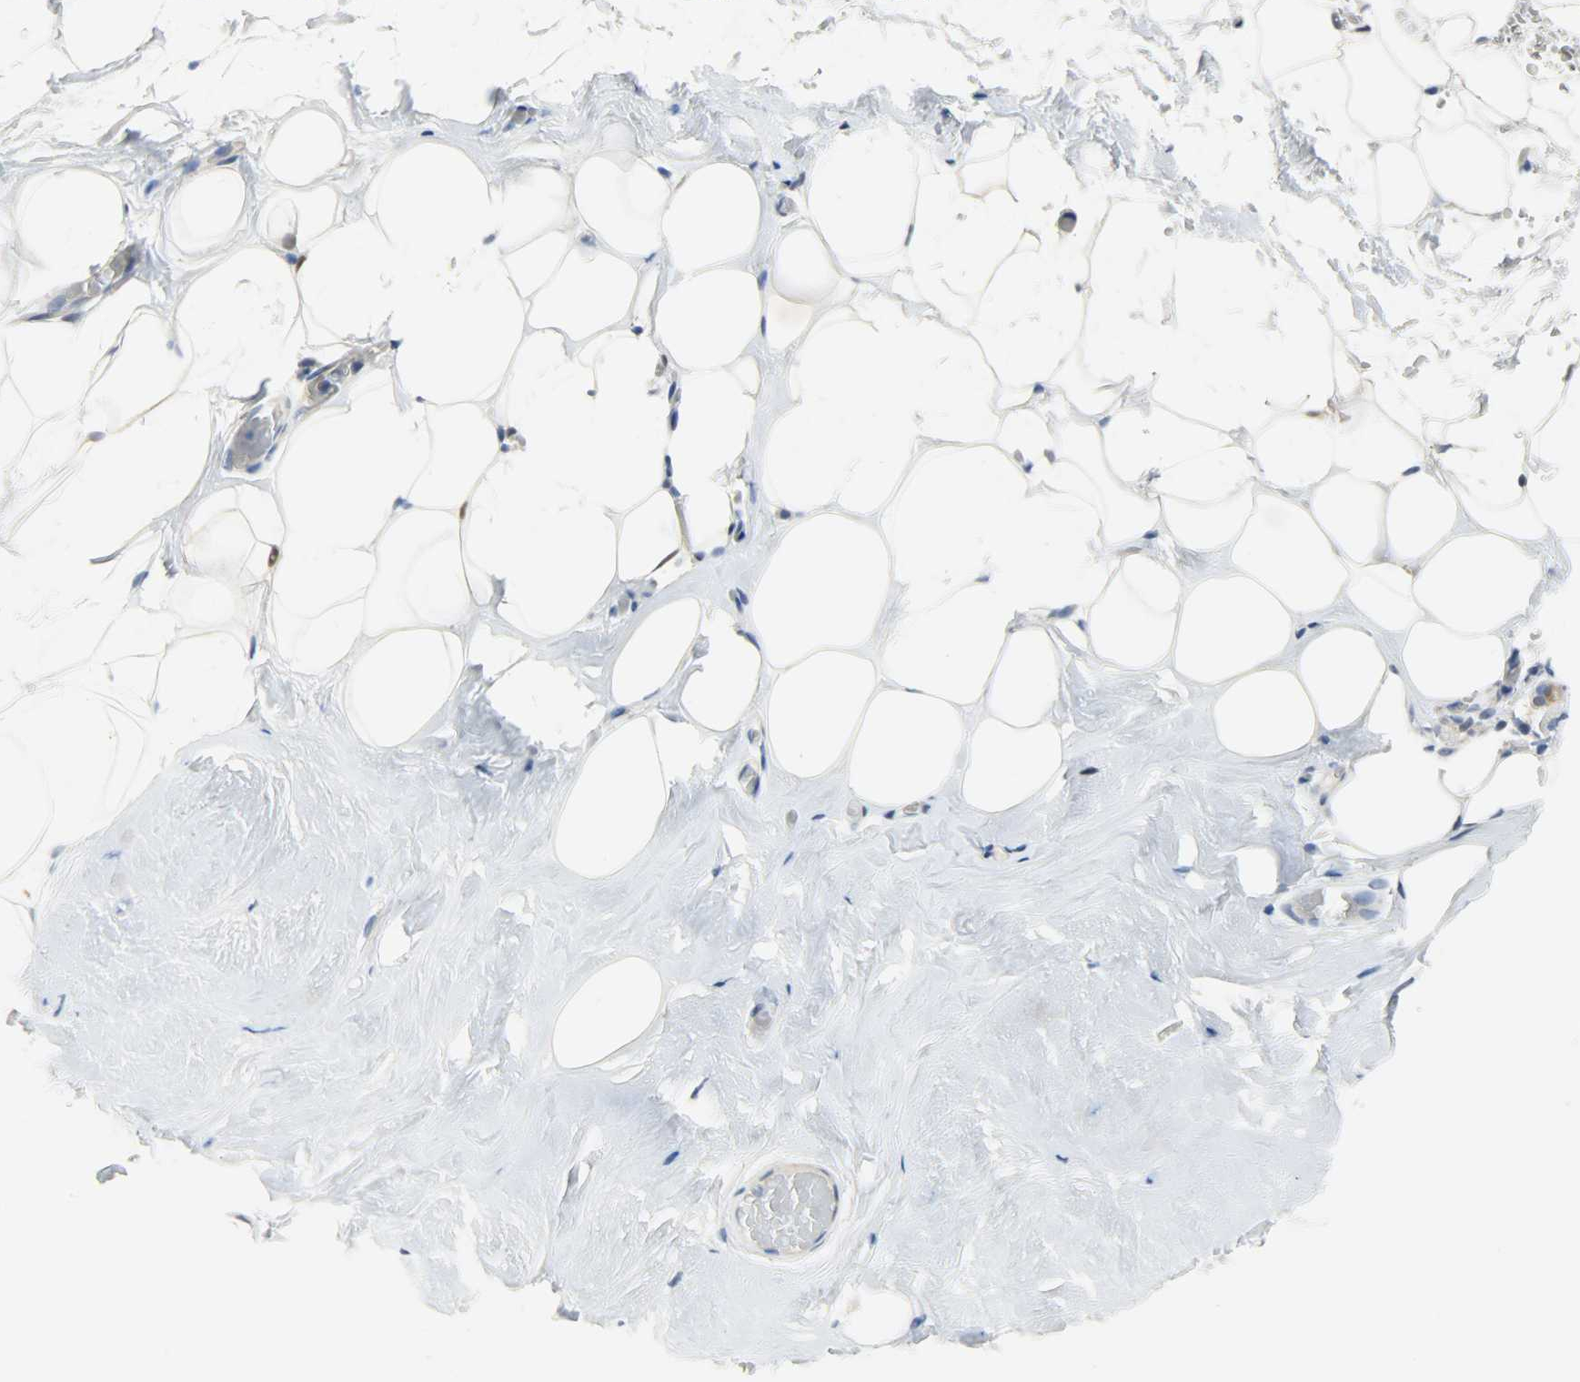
{"staining": {"intensity": "negative", "quantity": "none", "location": "none"}, "tissue": "breast", "cell_type": "Adipocytes", "image_type": "normal", "snomed": [{"axis": "morphology", "description": "Normal tissue, NOS"}, {"axis": "topography", "description": "Breast"}], "caption": "Immunohistochemistry (IHC) photomicrograph of unremarkable human breast stained for a protein (brown), which exhibits no expression in adipocytes. (Brightfield microscopy of DAB (3,3'-diaminobenzidine) immunohistochemistry at high magnification).", "gene": "EIF4EBP1", "patient": {"sex": "female", "age": 75}}